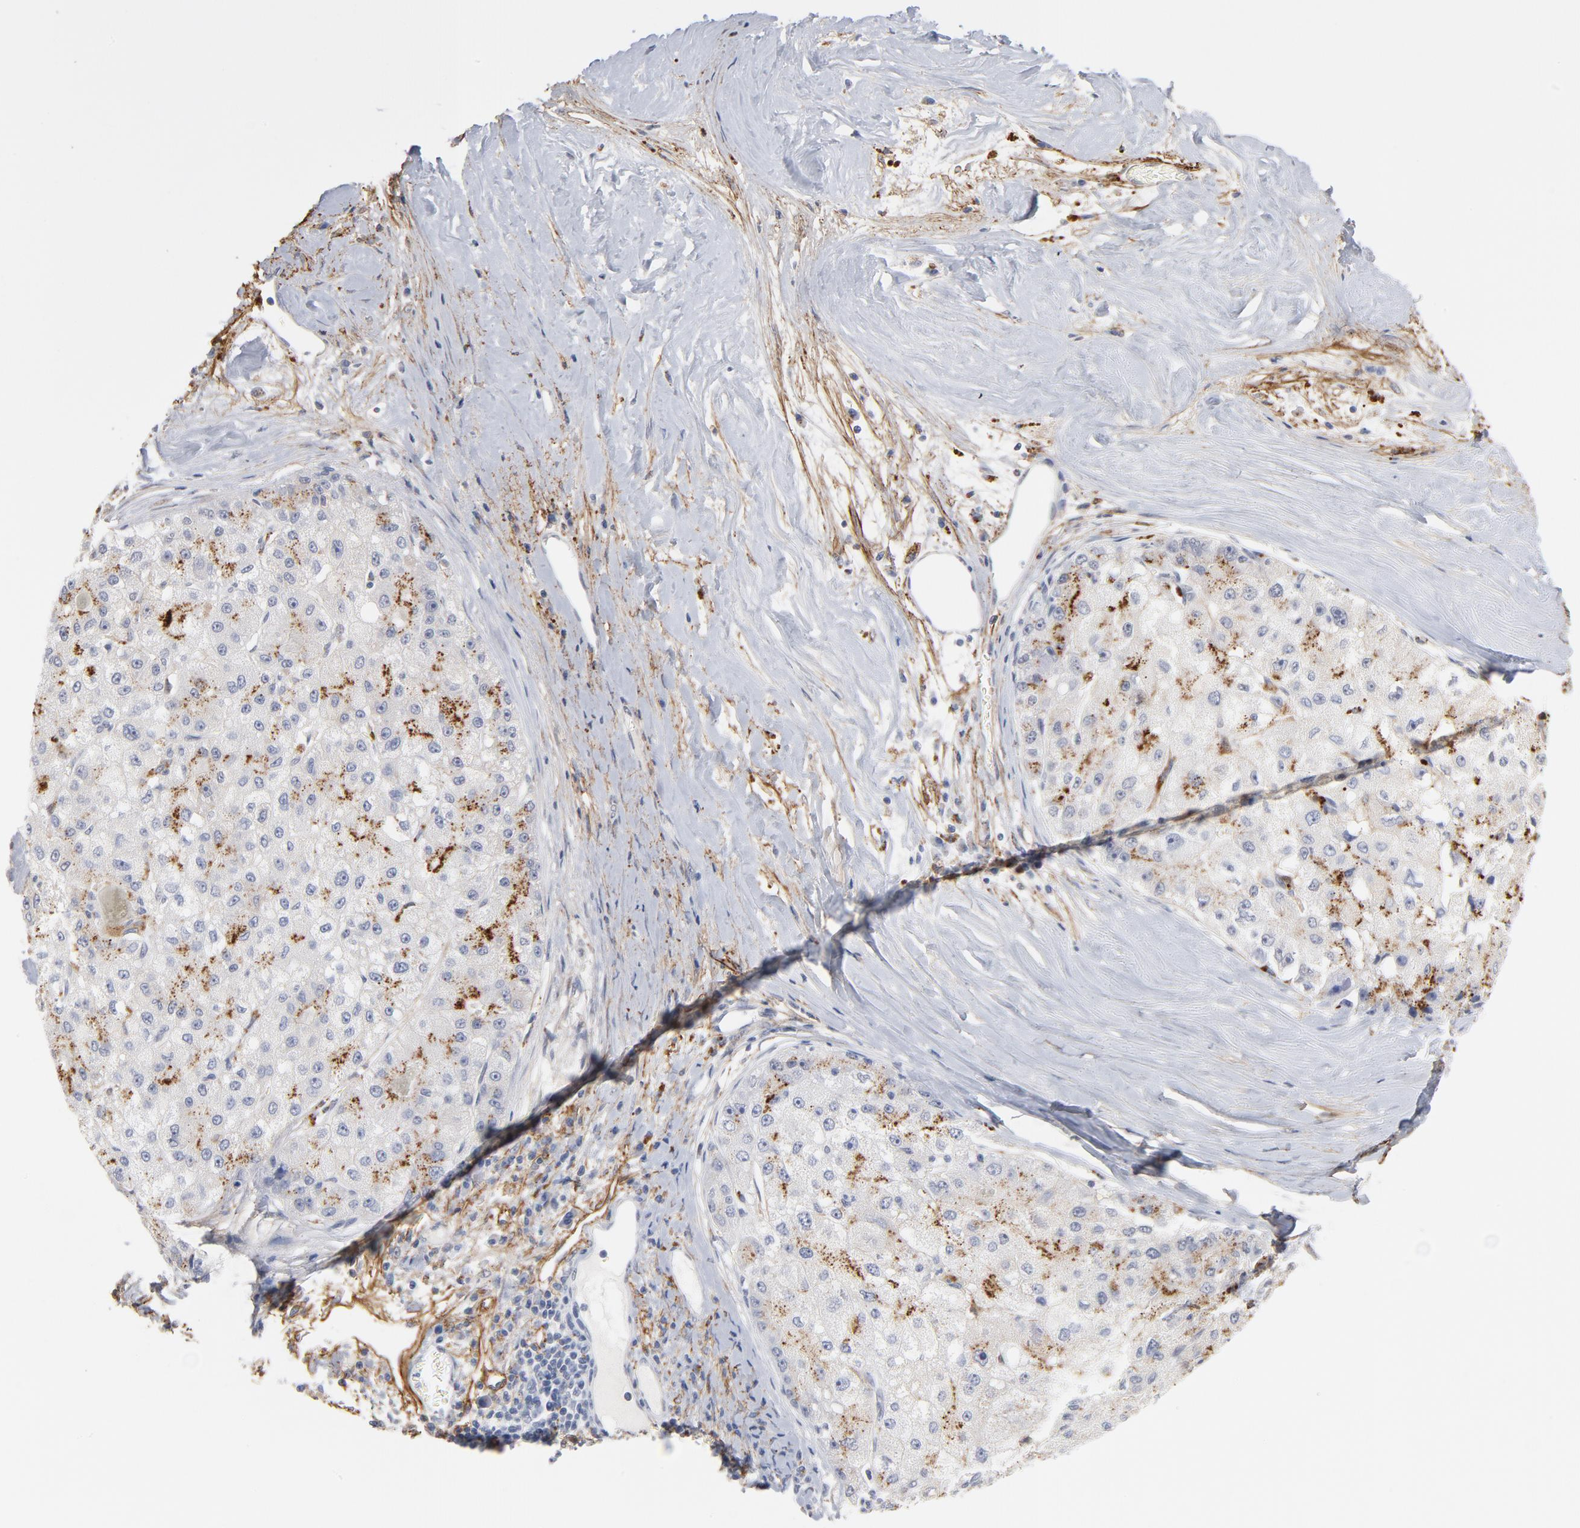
{"staining": {"intensity": "strong", "quantity": "25%-75%", "location": "cytoplasmic/membranous"}, "tissue": "liver cancer", "cell_type": "Tumor cells", "image_type": "cancer", "snomed": [{"axis": "morphology", "description": "Carcinoma, Hepatocellular, NOS"}, {"axis": "topography", "description": "Liver"}], "caption": "A high amount of strong cytoplasmic/membranous positivity is seen in approximately 25%-75% of tumor cells in hepatocellular carcinoma (liver) tissue.", "gene": "LTBP2", "patient": {"sex": "male", "age": 80}}